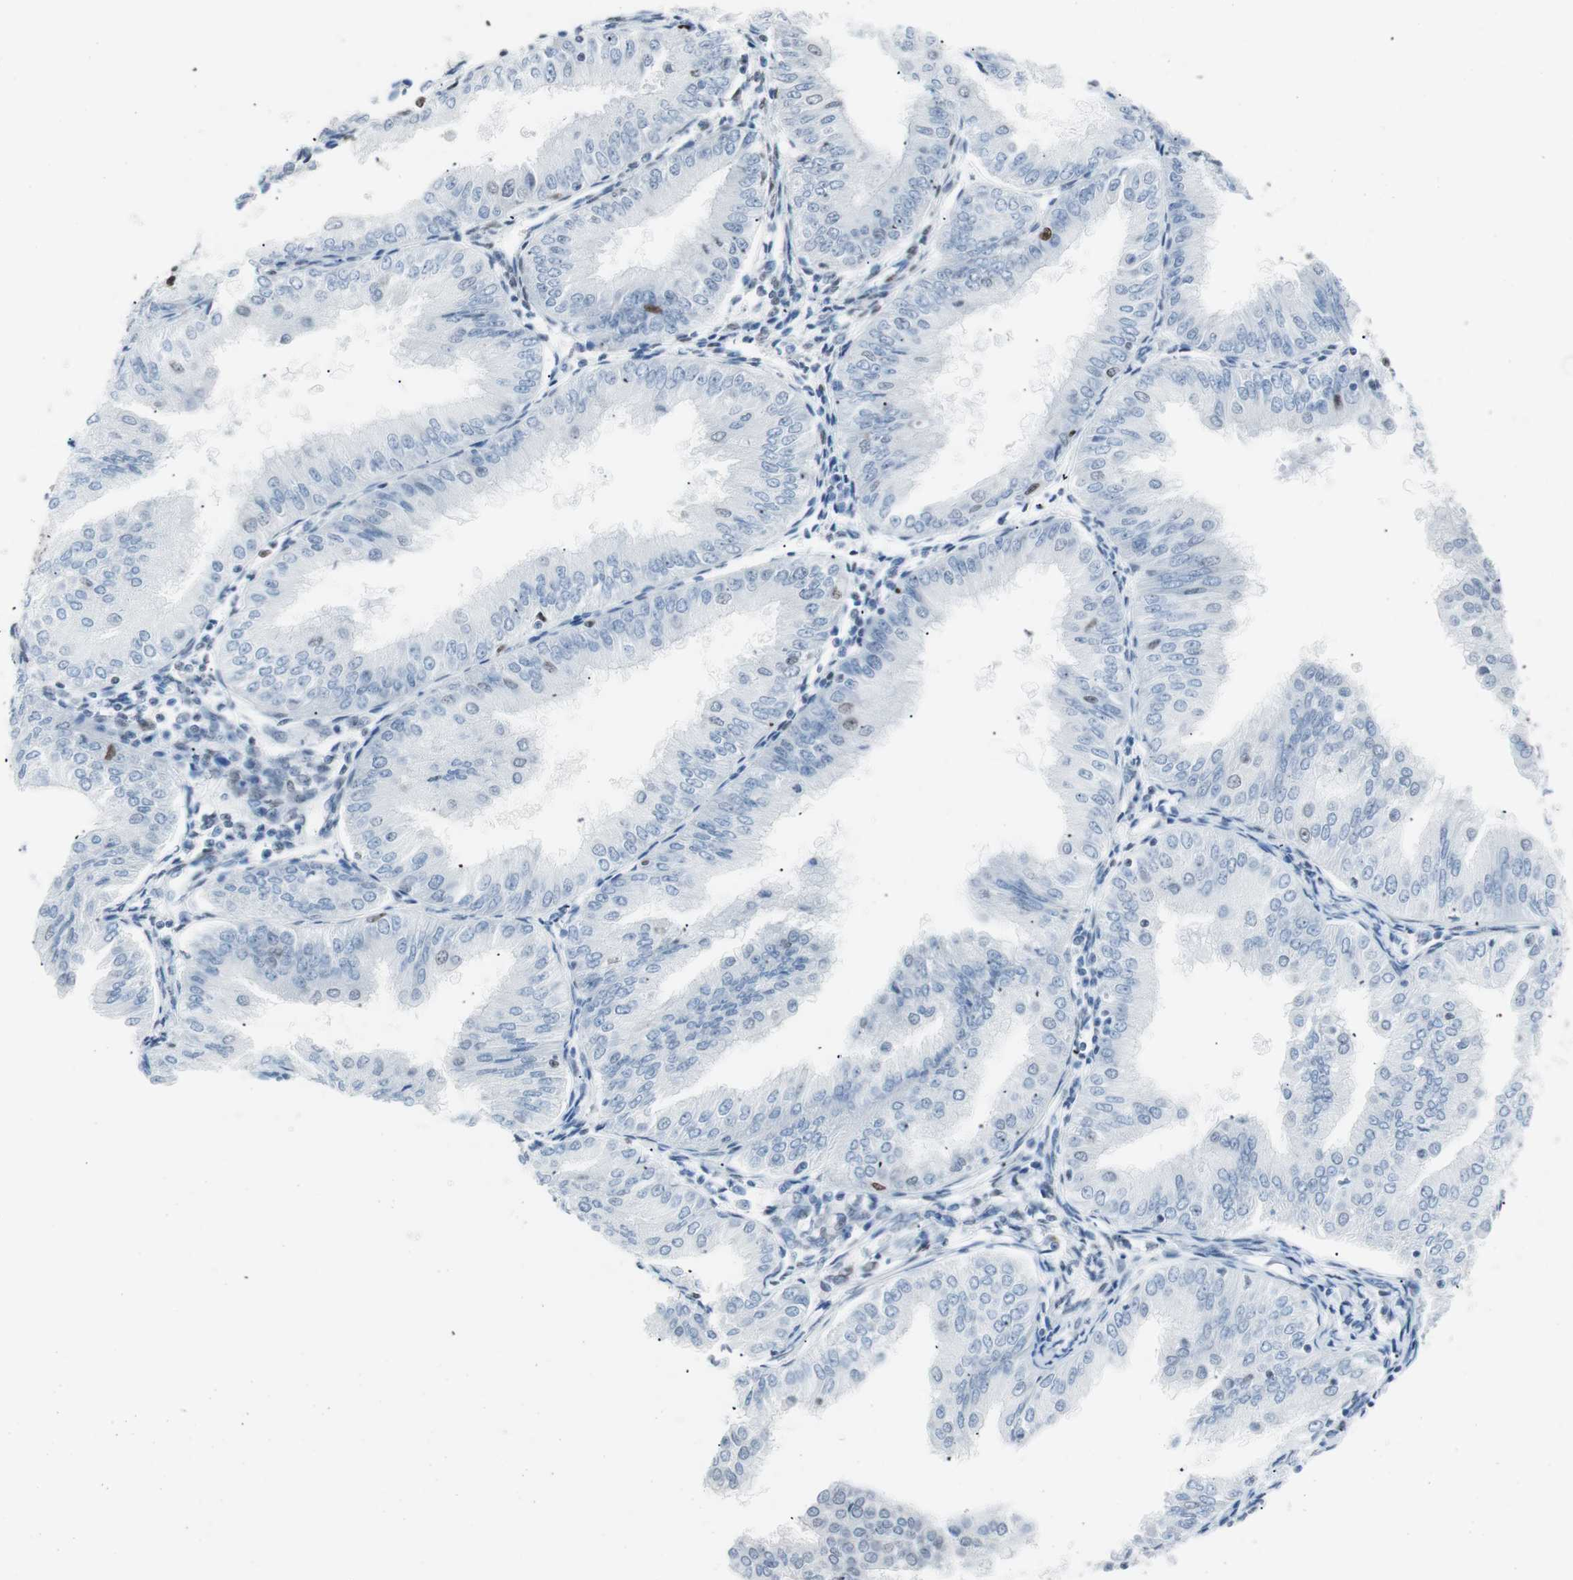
{"staining": {"intensity": "negative", "quantity": "none", "location": "none"}, "tissue": "endometrial cancer", "cell_type": "Tumor cells", "image_type": "cancer", "snomed": [{"axis": "morphology", "description": "Adenocarcinoma, NOS"}, {"axis": "topography", "description": "Endometrium"}], "caption": "IHC of human endometrial adenocarcinoma shows no staining in tumor cells.", "gene": "CEBPB", "patient": {"sex": "female", "age": 53}}